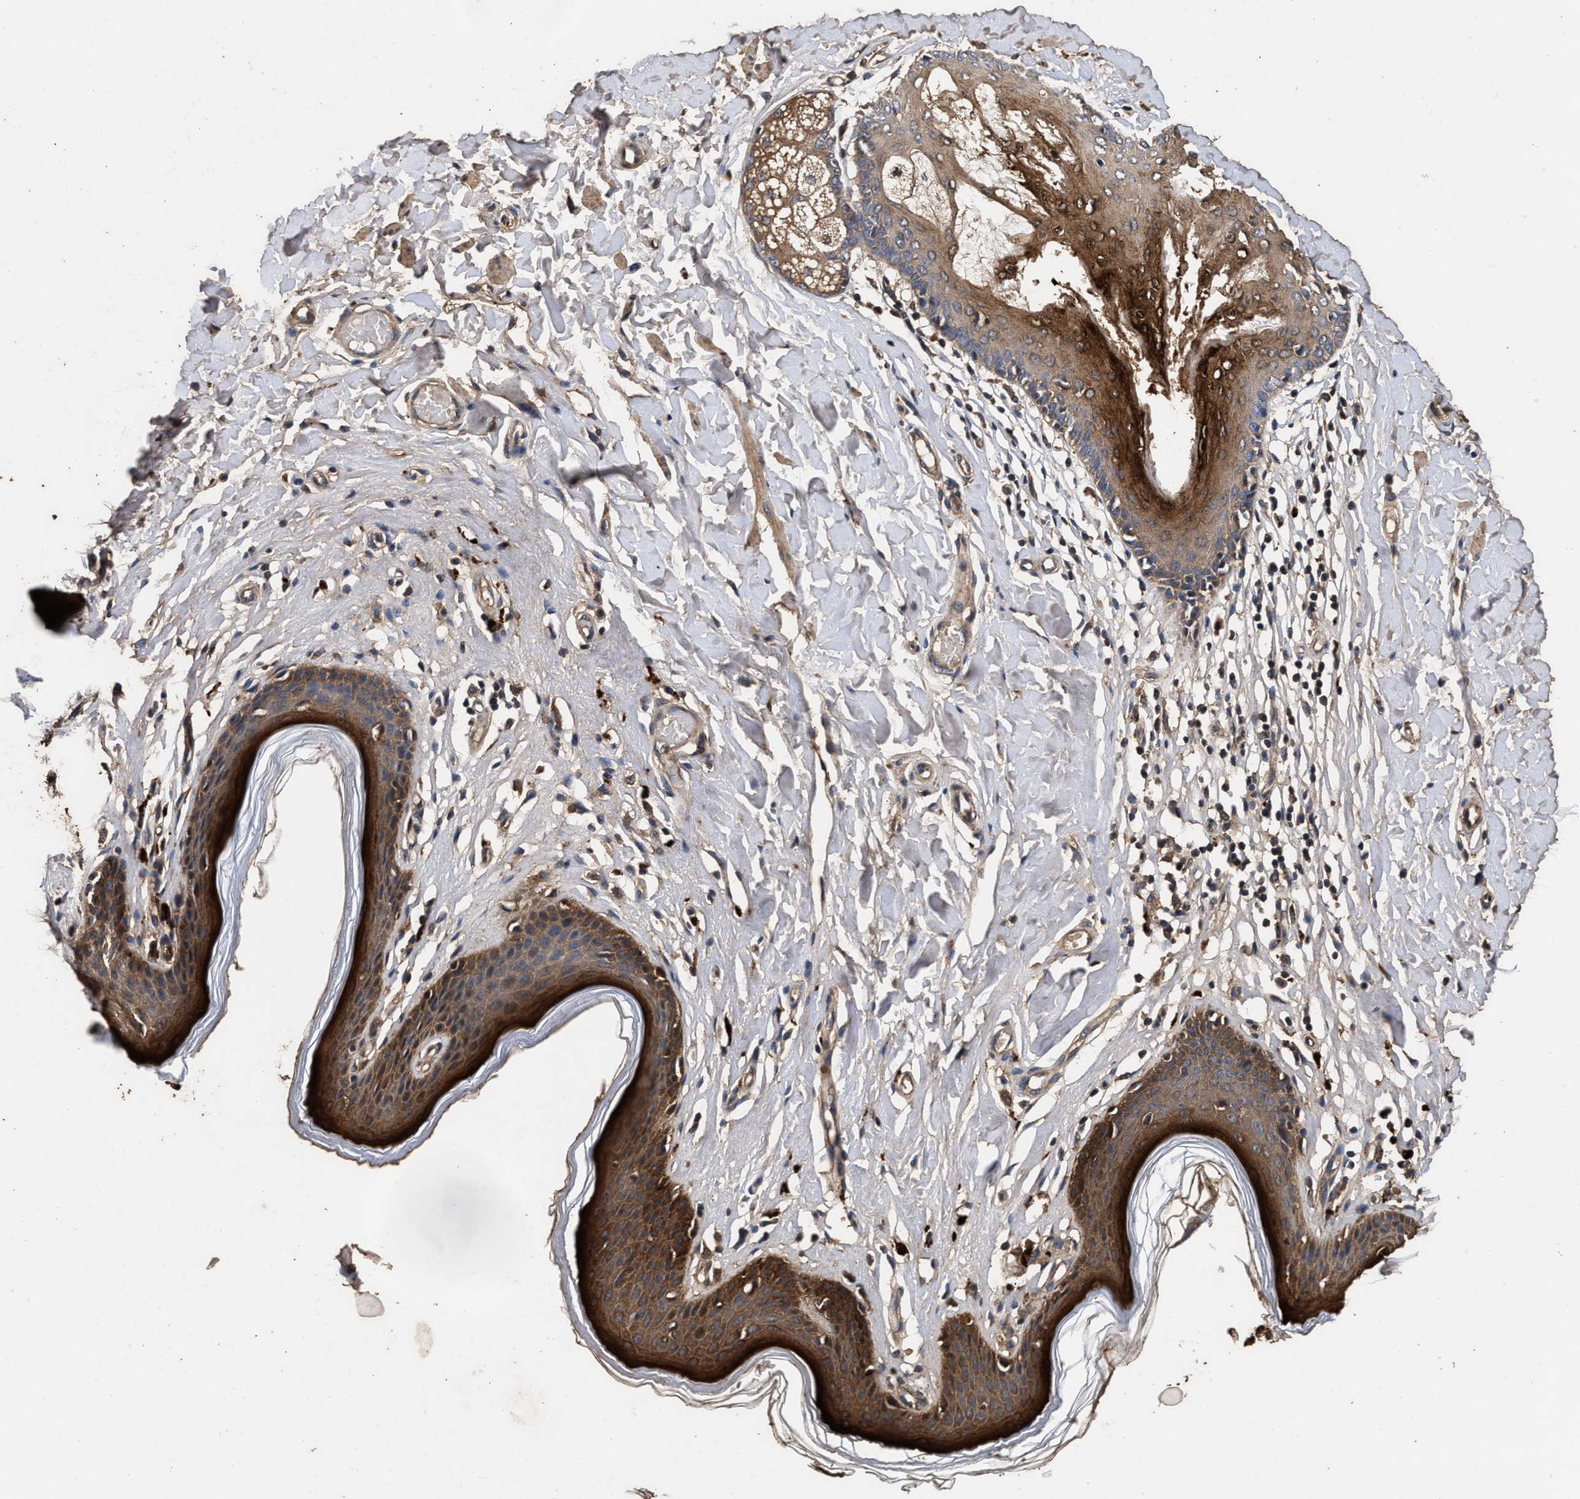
{"staining": {"intensity": "strong", "quantity": ">75%", "location": "cytoplasmic/membranous"}, "tissue": "skin", "cell_type": "Epidermal cells", "image_type": "normal", "snomed": [{"axis": "morphology", "description": "Normal tissue, NOS"}, {"axis": "topography", "description": "Vulva"}], "caption": "Strong cytoplasmic/membranous protein positivity is identified in about >75% of epidermal cells in skin.", "gene": "ENSG00000286112", "patient": {"sex": "female", "age": 66}}